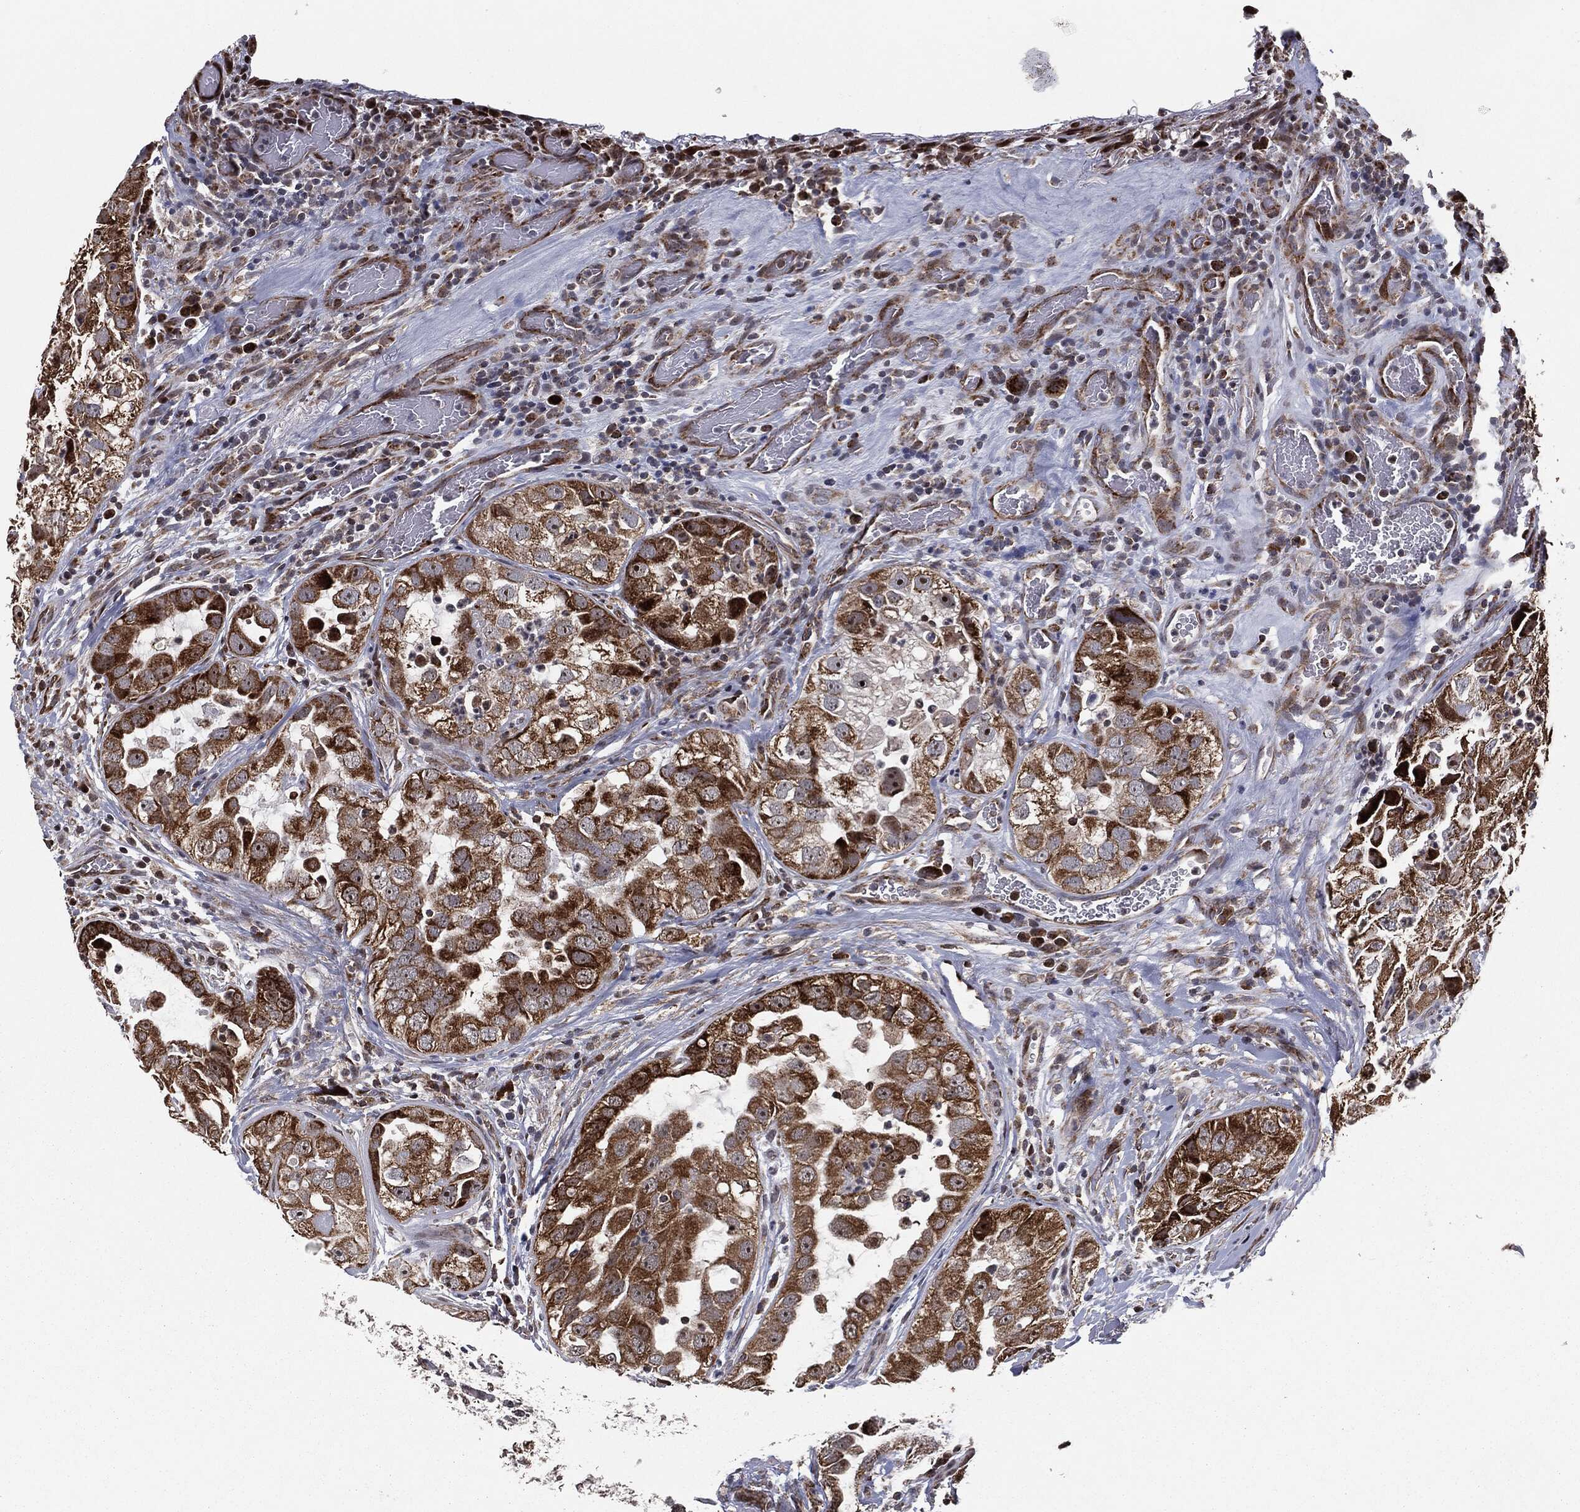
{"staining": {"intensity": "strong", "quantity": ">75%", "location": "cytoplasmic/membranous"}, "tissue": "urothelial cancer", "cell_type": "Tumor cells", "image_type": "cancer", "snomed": [{"axis": "morphology", "description": "Urothelial carcinoma, High grade"}, {"axis": "topography", "description": "Urinary bladder"}], "caption": "A photomicrograph of human high-grade urothelial carcinoma stained for a protein shows strong cytoplasmic/membranous brown staining in tumor cells.", "gene": "CHCHD2", "patient": {"sex": "female", "age": 41}}